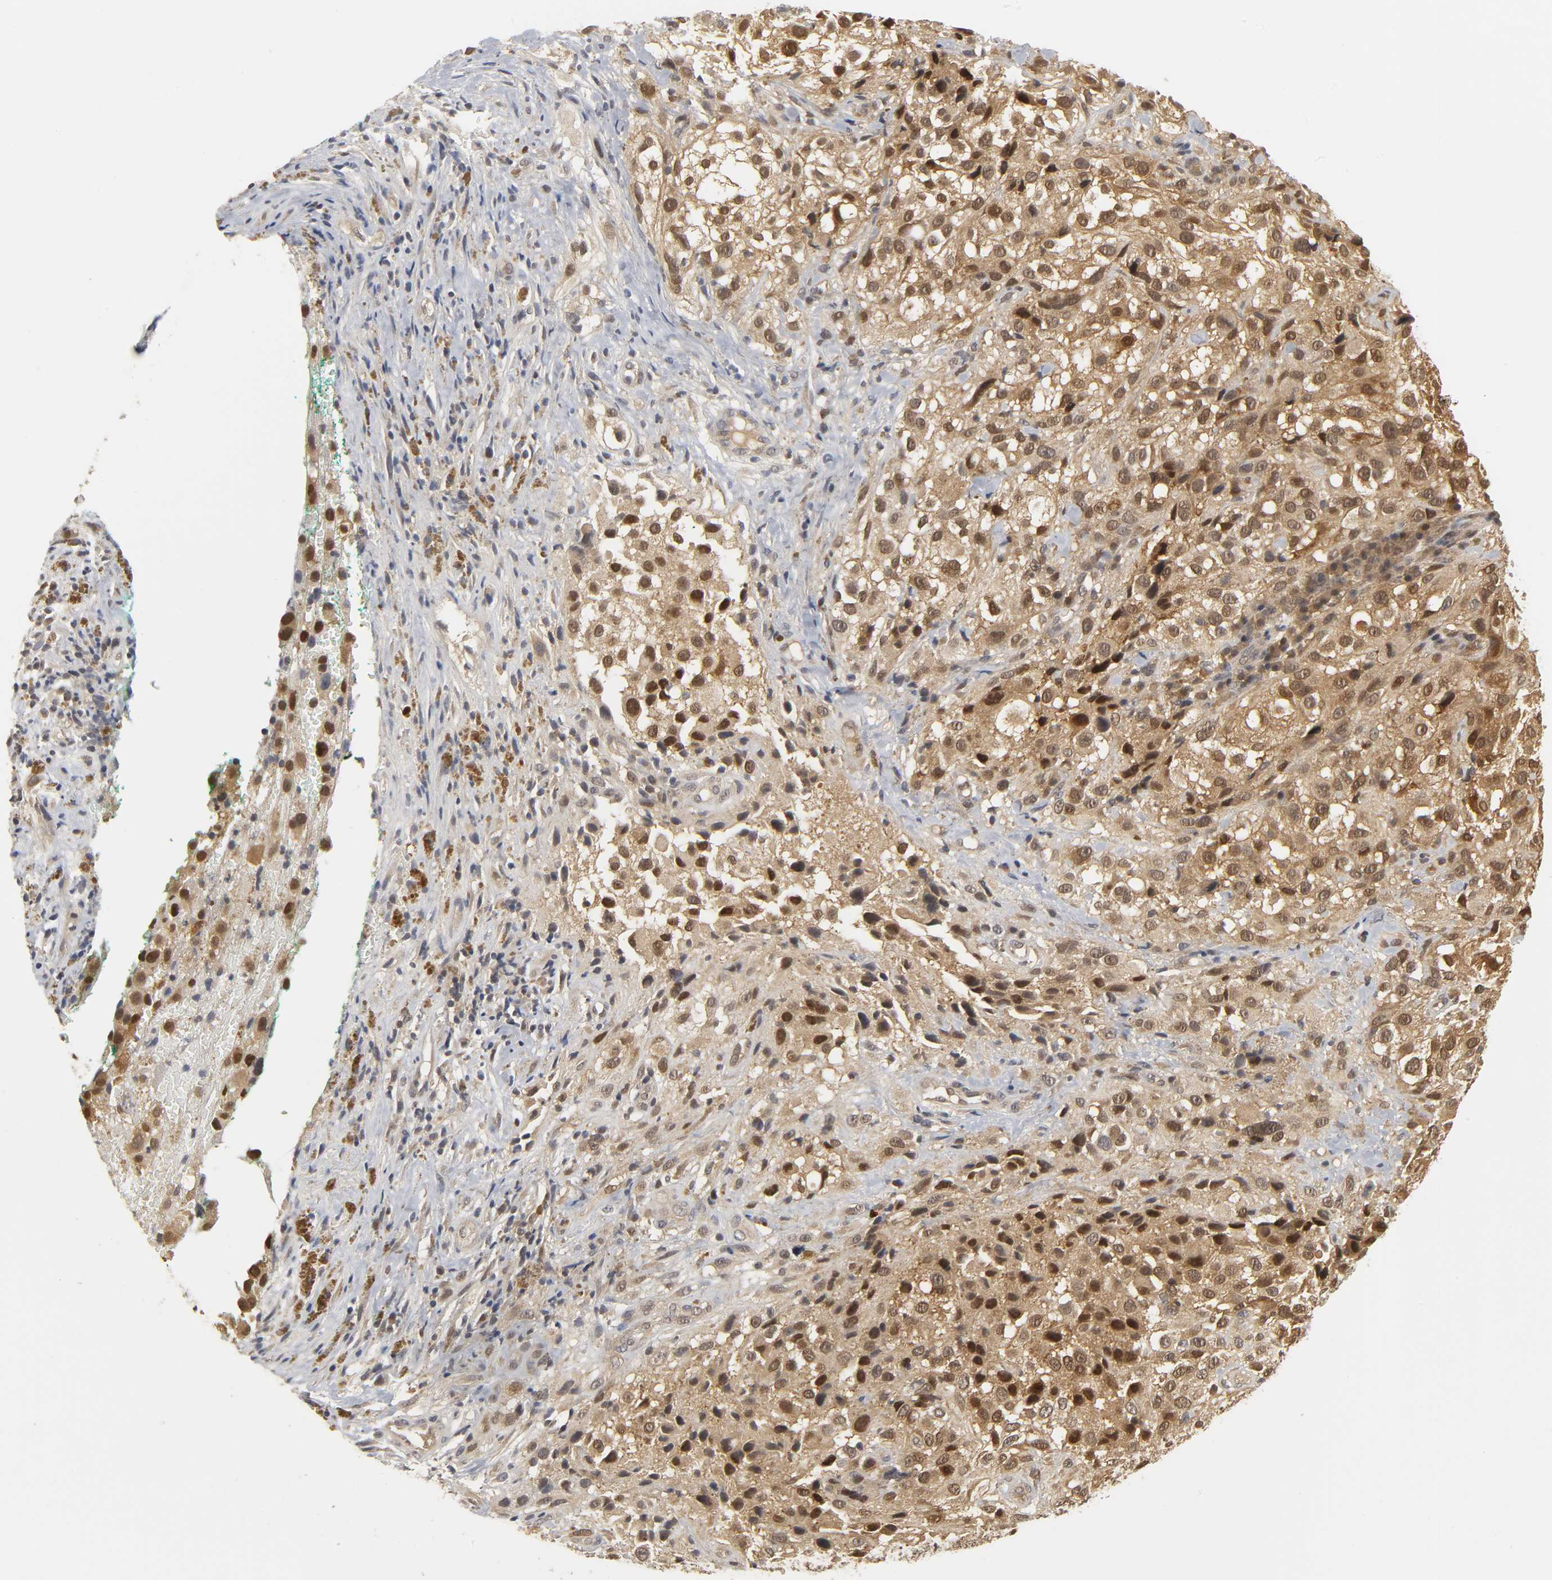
{"staining": {"intensity": "moderate", "quantity": ">75%", "location": "cytoplasmic/membranous,nuclear"}, "tissue": "melanoma", "cell_type": "Tumor cells", "image_type": "cancer", "snomed": [{"axis": "morphology", "description": "Necrosis, NOS"}, {"axis": "morphology", "description": "Malignant melanoma, NOS"}, {"axis": "topography", "description": "Skin"}], "caption": "Immunohistochemical staining of malignant melanoma reveals medium levels of moderate cytoplasmic/membranous and nuclear protein positivity in about >75% of tumor cells. (IHC, brightfield microscopy, high magnification).", "gene": "PARK7", "patient": {"sex": "female", "age": 87}}